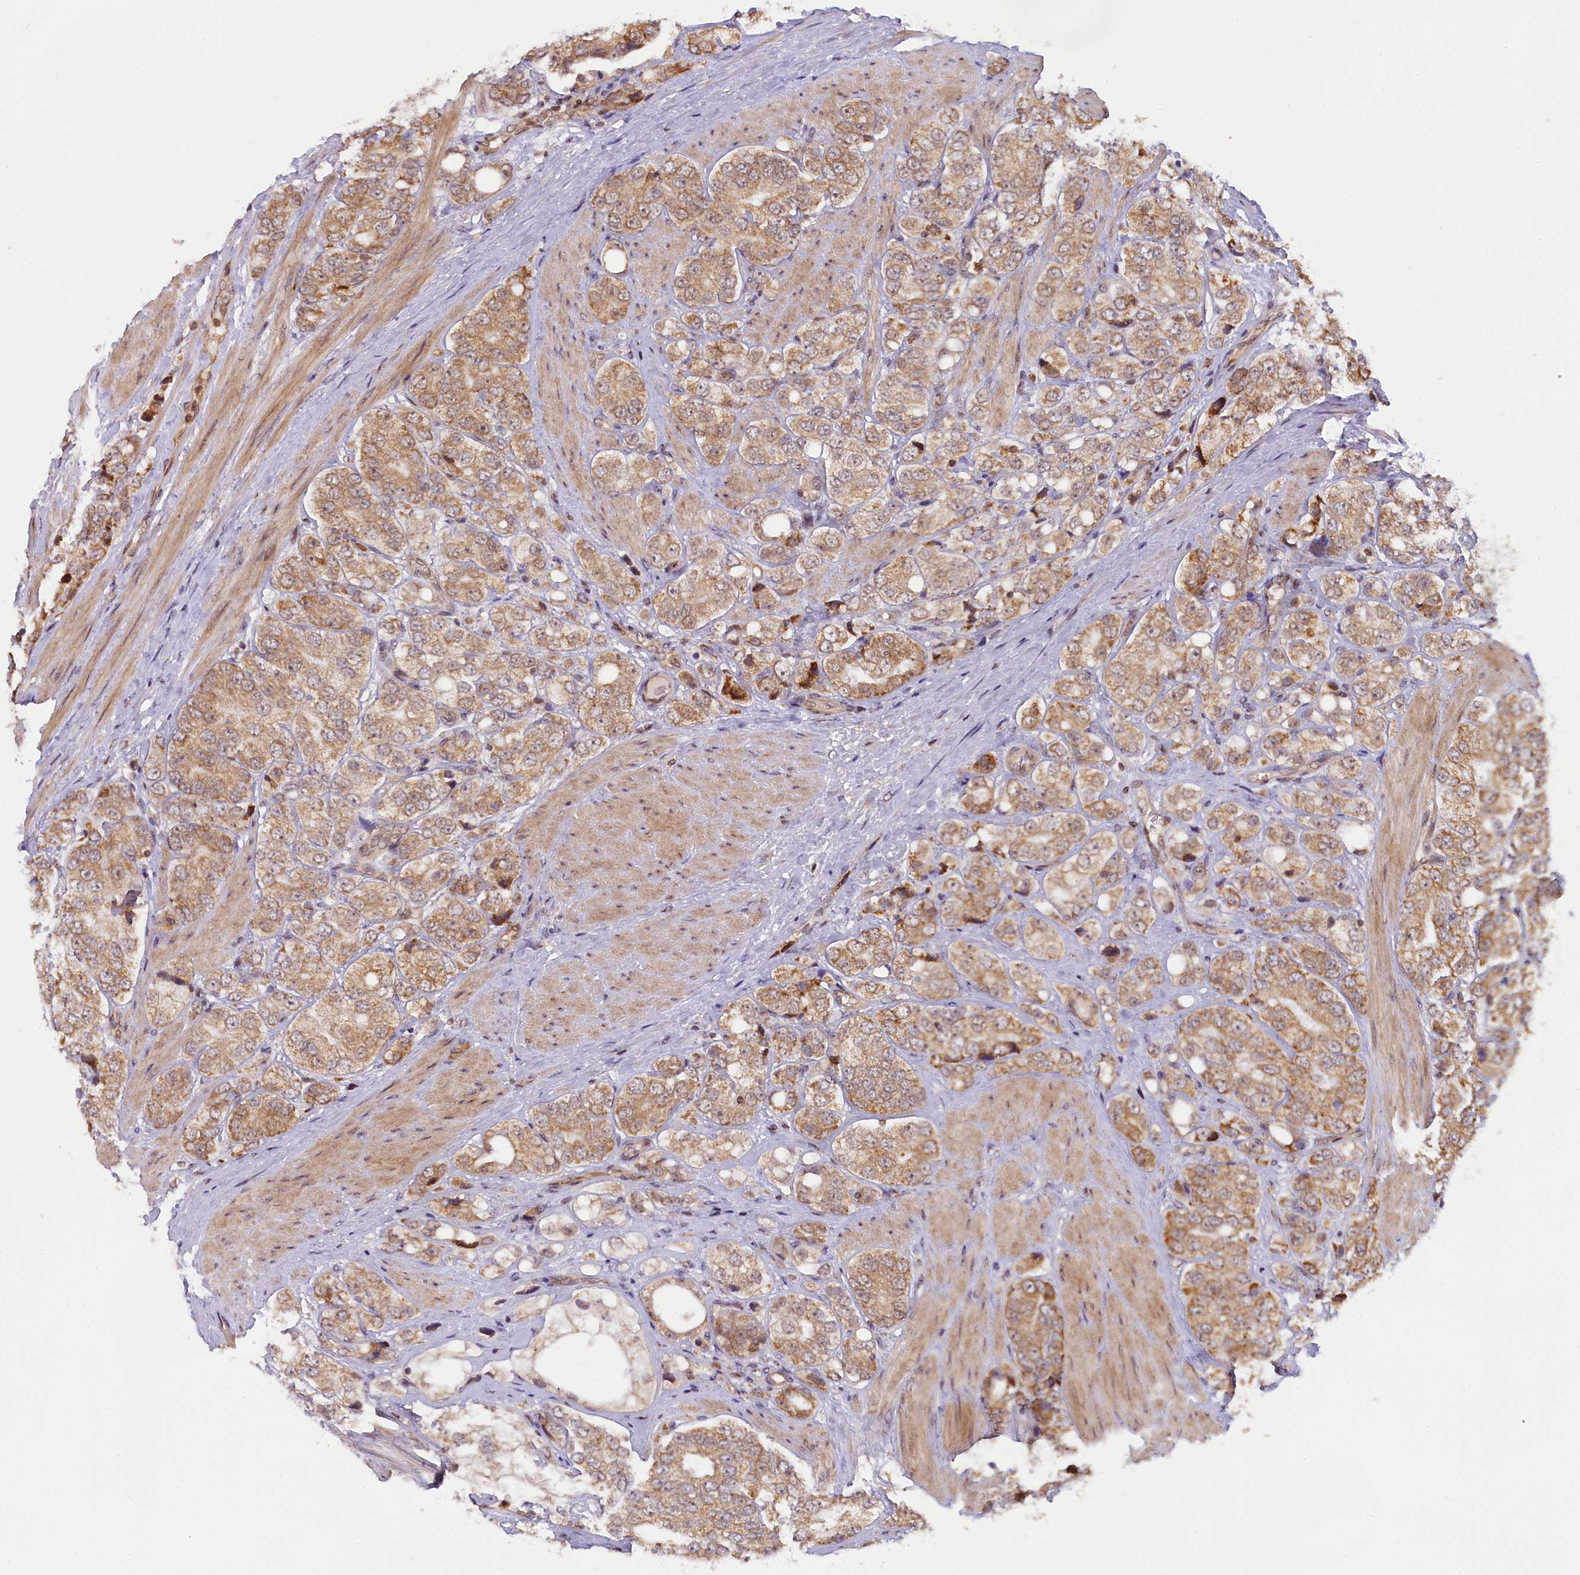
{"staining": {"intensity": "moderate", "quantity": ">75%", "location": "cytoplasmic/membranous"}, "tissue": "prostate cancer", "cell_type": "Tumor cells", "image_type": "cancer", "snomed": [{"axis": "morphology", "description": "Adenocarcinoma, High grade"}, {"axis": "topography", "description": "Prostate"}], "caption": "Protein positivity by IHC reveals moderate cytoplasmic/membranous staining in approximately >75% of tumor cells in prostate cancer (adenocarcinoma (high-grade)). The protein is stained brown, and the nuclei are stained in blue (DAB (3,3'-diaminobenzidine) IHC with brightfield microscopy, high magnification).", "gene": "CARD8", "patient": {"sex": "male", "age": 50}}